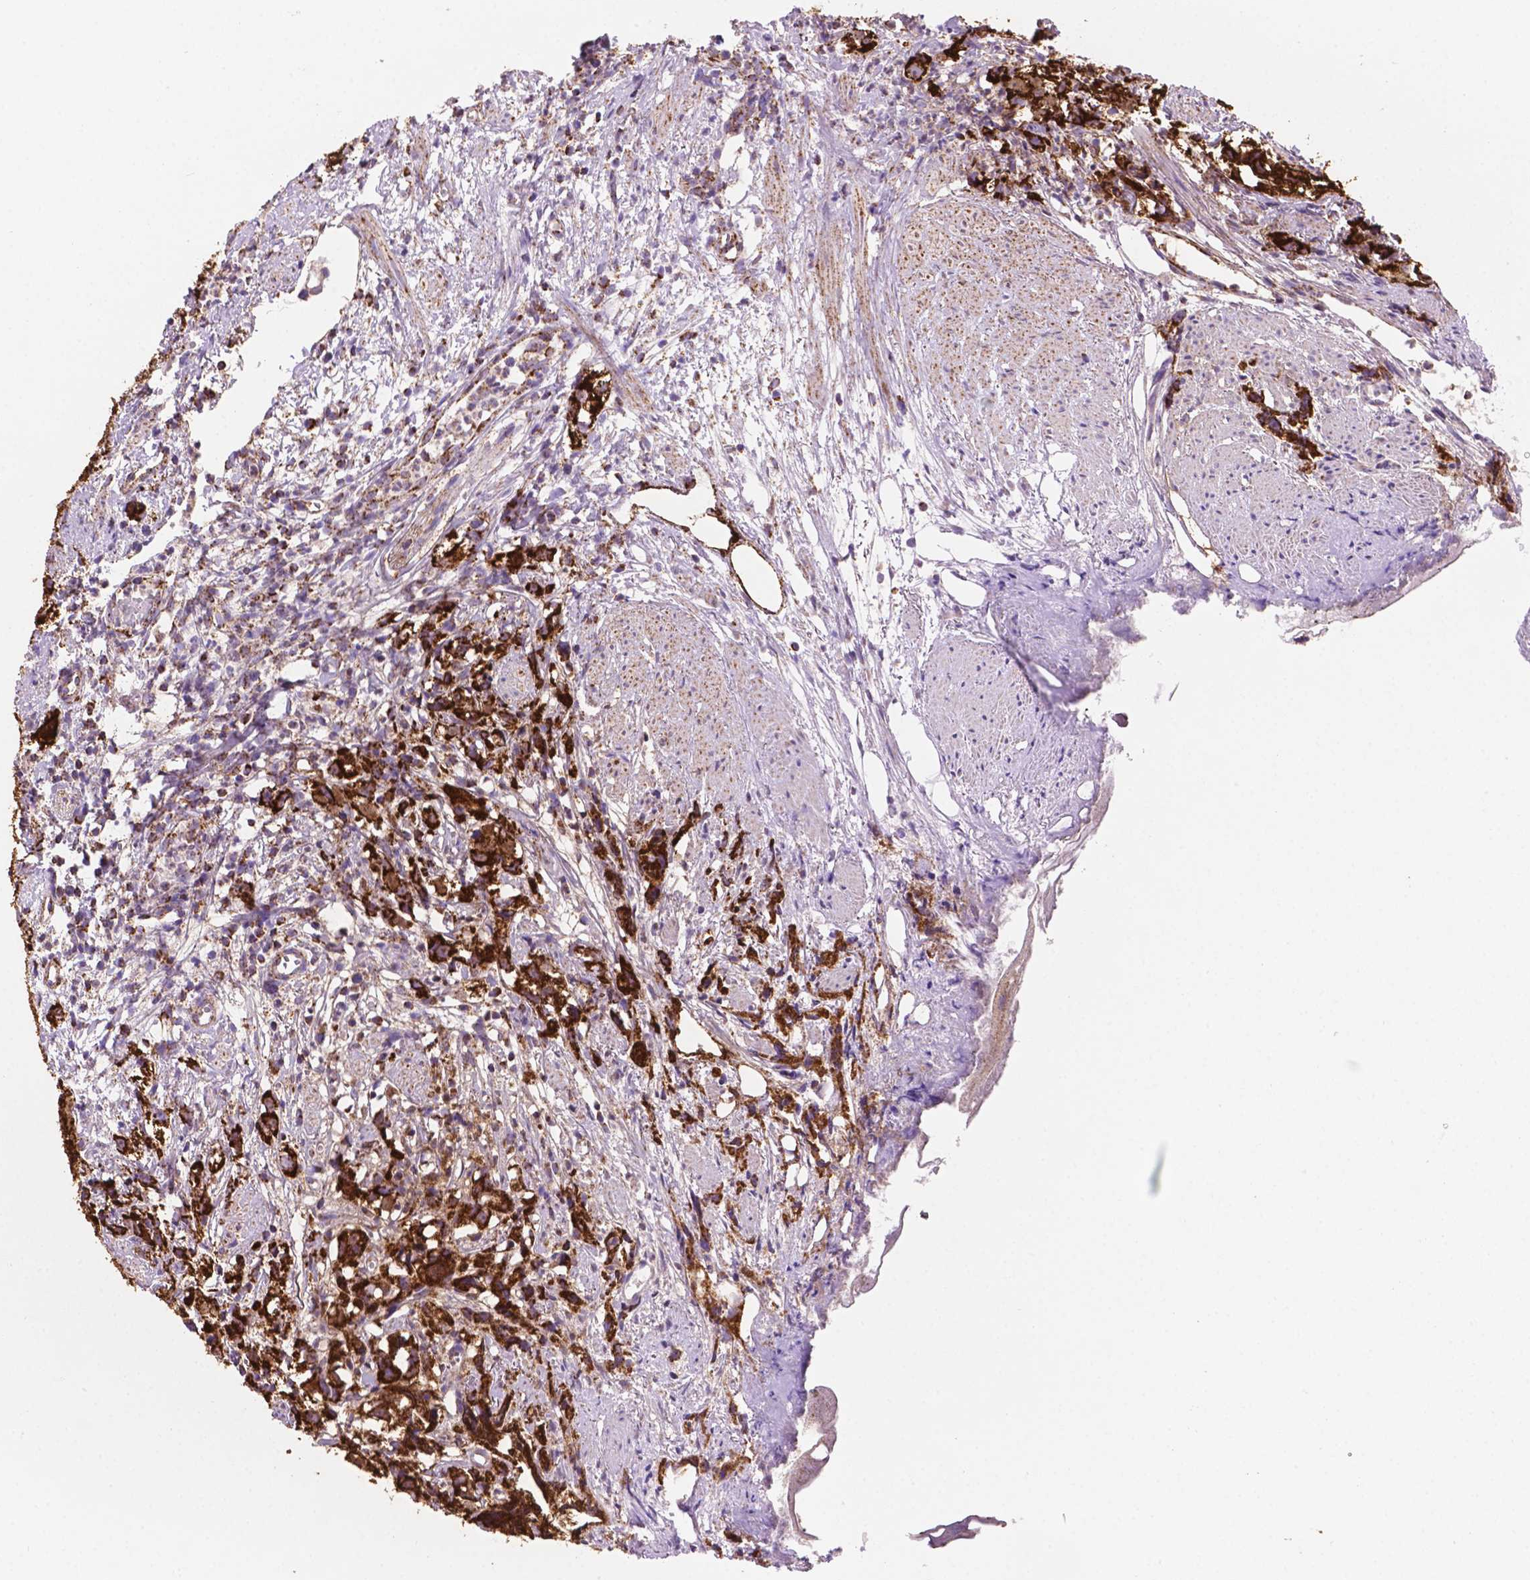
{"staining": {"intensity": "strong", "quantity": ">75%", "location": "cytoplasmic/membranous"}, "tissue": "prostate cancer", "cell_type": "Tumor cells", "image_type": "cancer", "snomed": [{"axis": "morphology", "description": "Adenocarcinoma, High grade"}, {"axis": "topography", "description": "Prostate"}], "caption": "Adenocarcinoma (high-grade) (prostate) stained with immunohistochemistry demonstrates strong cytoplasmic/membranous positivity in approximately >75% of tumor cells. (DAB IHC with brightfield microscopy, high magnification).", "gene": "HSPD1", "patient": {"sex": "male", "age": 68}}